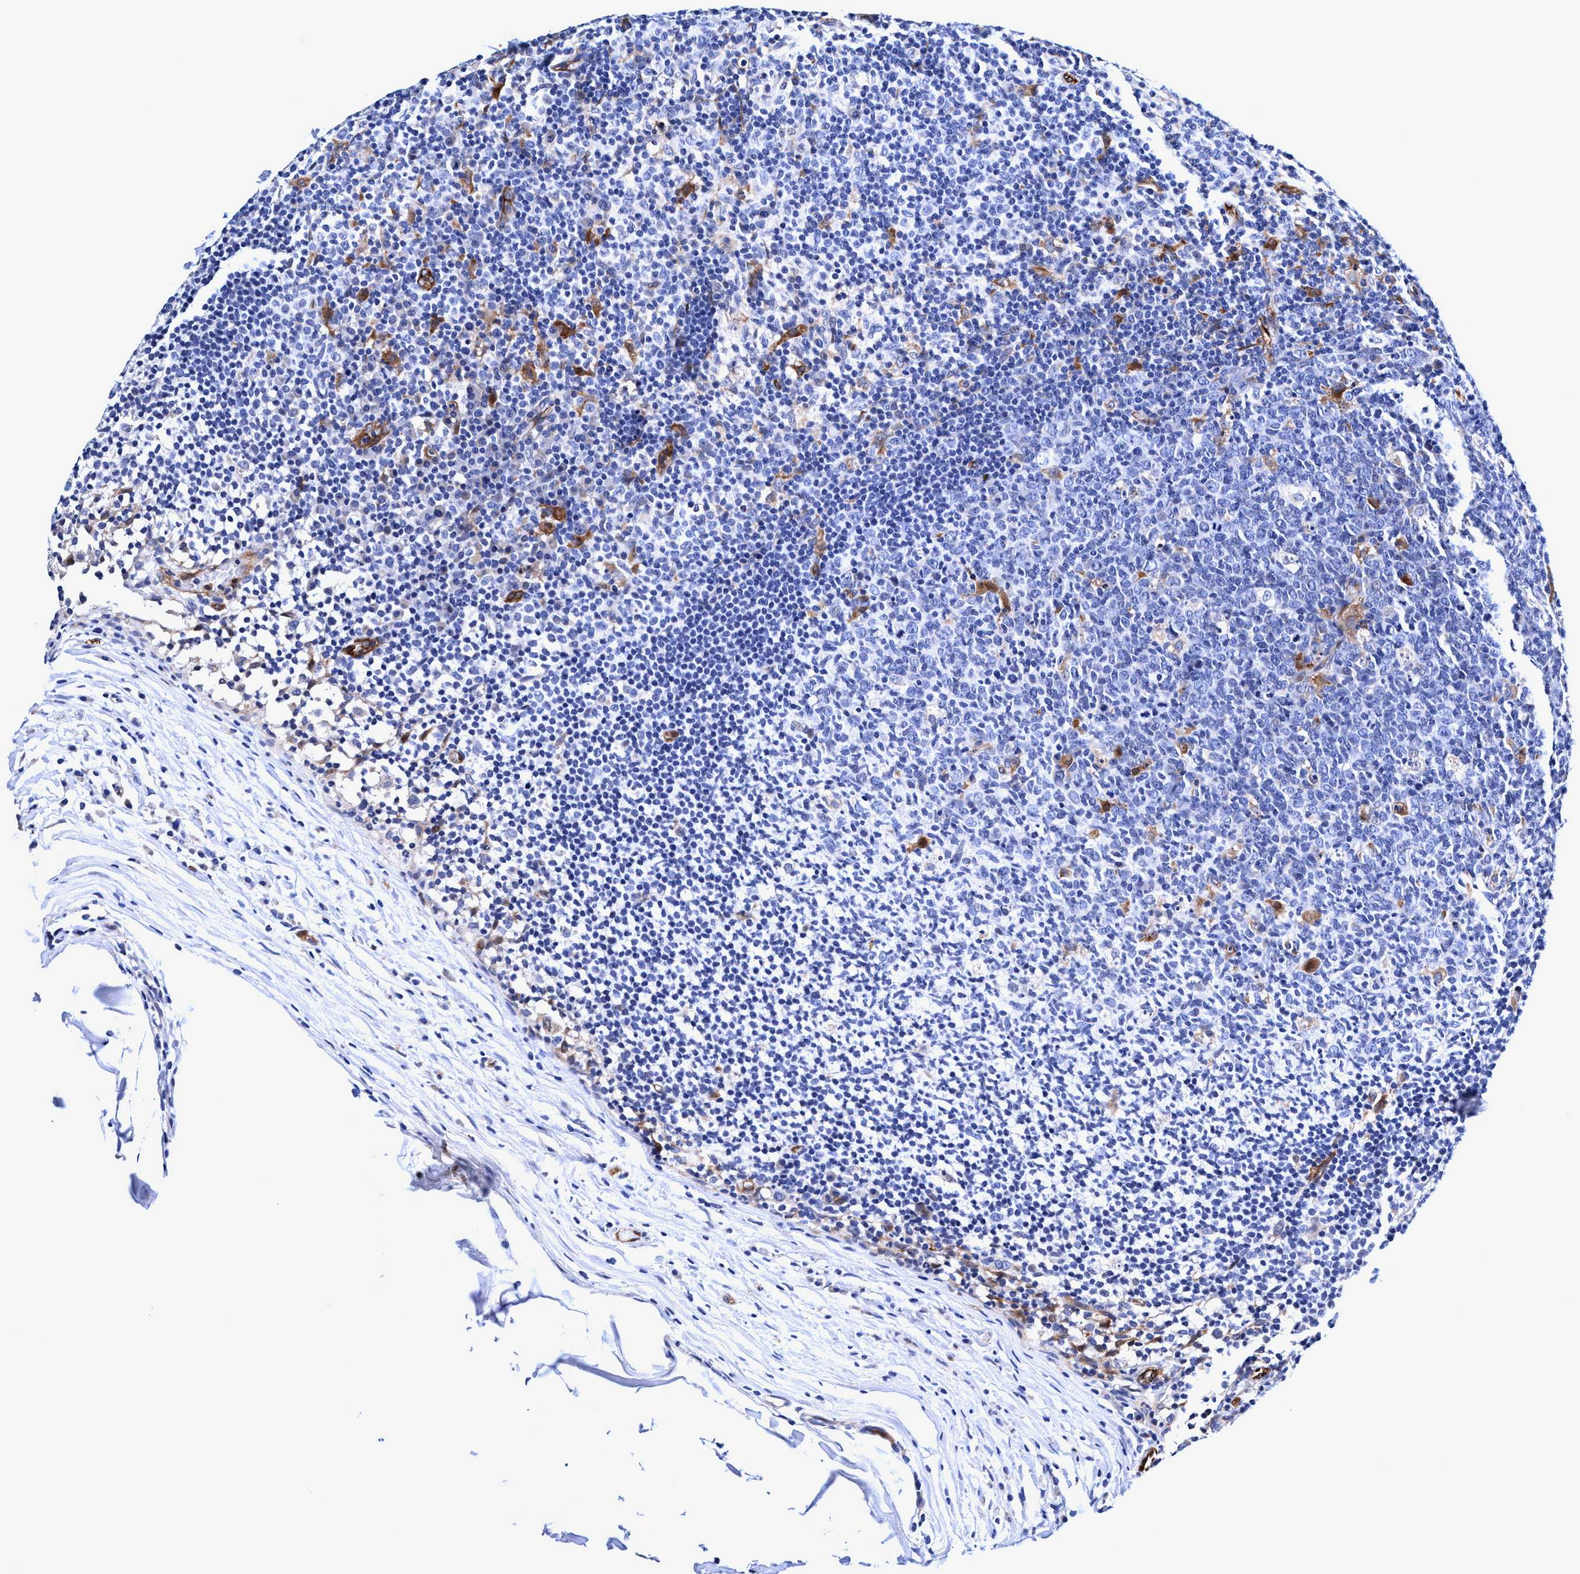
{"staining": {"intensity": "negative", "quantity": "none", "location": "none"}, "tissue": "lymph node", "cell_type": "Germinal center cells", "image_type": "normal", "snomed": [{"axis": "morphology", "description": "Normal tissue, NOS"}, {"axis": "morphology", "description": "Inflammation, NOS"}, {"axis": "topography", "description": "Lymph node"}], "caption": "DAB (3,3'-diaminobenzidine) immunohistochemical staining of benign lymph node displays no significant positivity in germinal center cells. (DAB immunohistochemistry (IHC) with hematoxylin counter stain).", "gene": "UBALD2", "patient": {"sex": "male", "age": 55}}